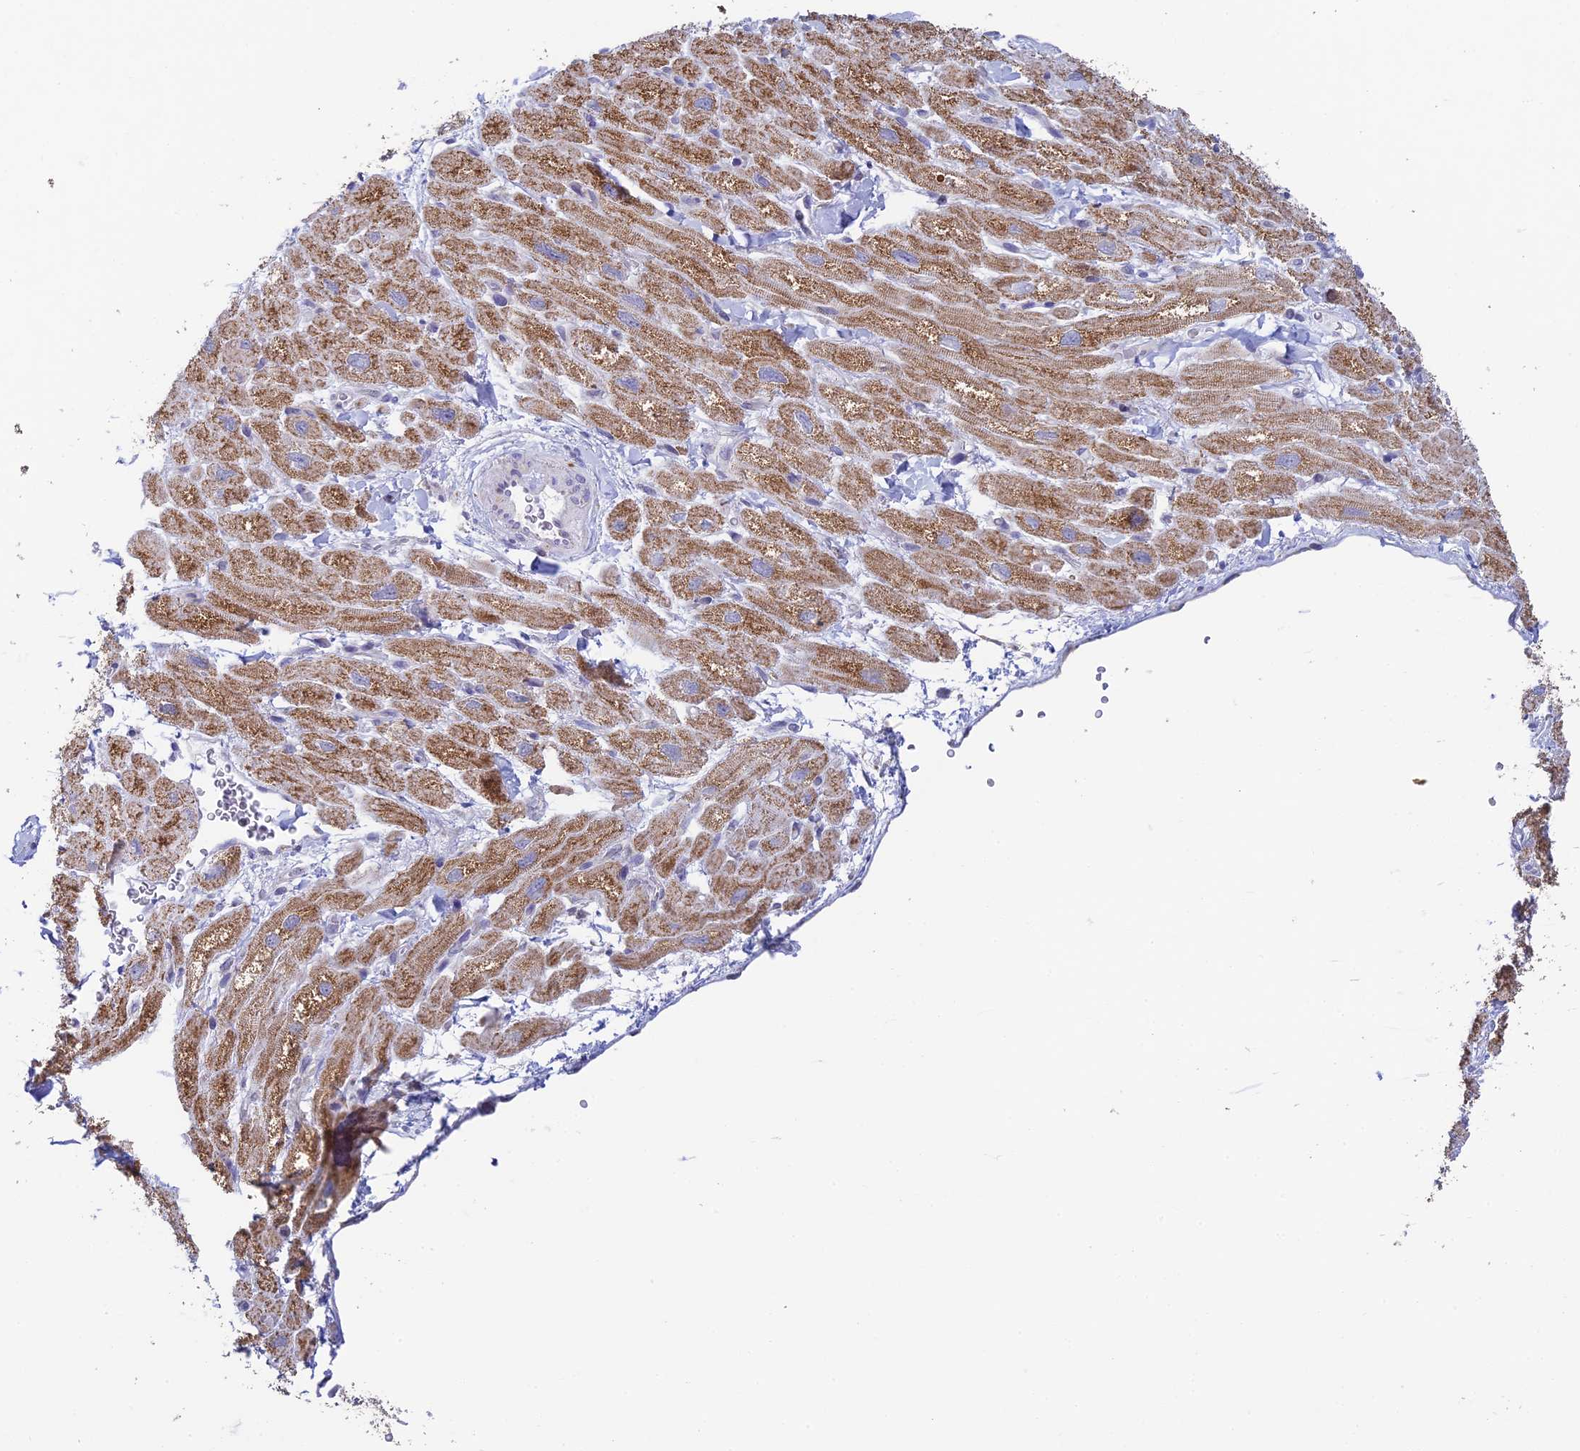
{"staining": {"intensity": "moderate", "quantity": ">75%", "location": "cytoplasmic/membranous"}, "tissue": "heart muscle", "cell_type": "Cardiomyocytes", "image_type": "normal", "snomed": [{"axis": "morphology", "description": "Normal tissue, NOS"}, {"axis": "topography", "description": "Heart"}], "caption": "DAB immunohistochemical staining of unremarkable heart muscle exhibits moderate cytoplasmic/membranous protein positivity in approximately >75% of cardiomyocytes. Nuclei are stained in blue.", "gene": "REXO5", "patient": {"sex": "male", "age": 65}}